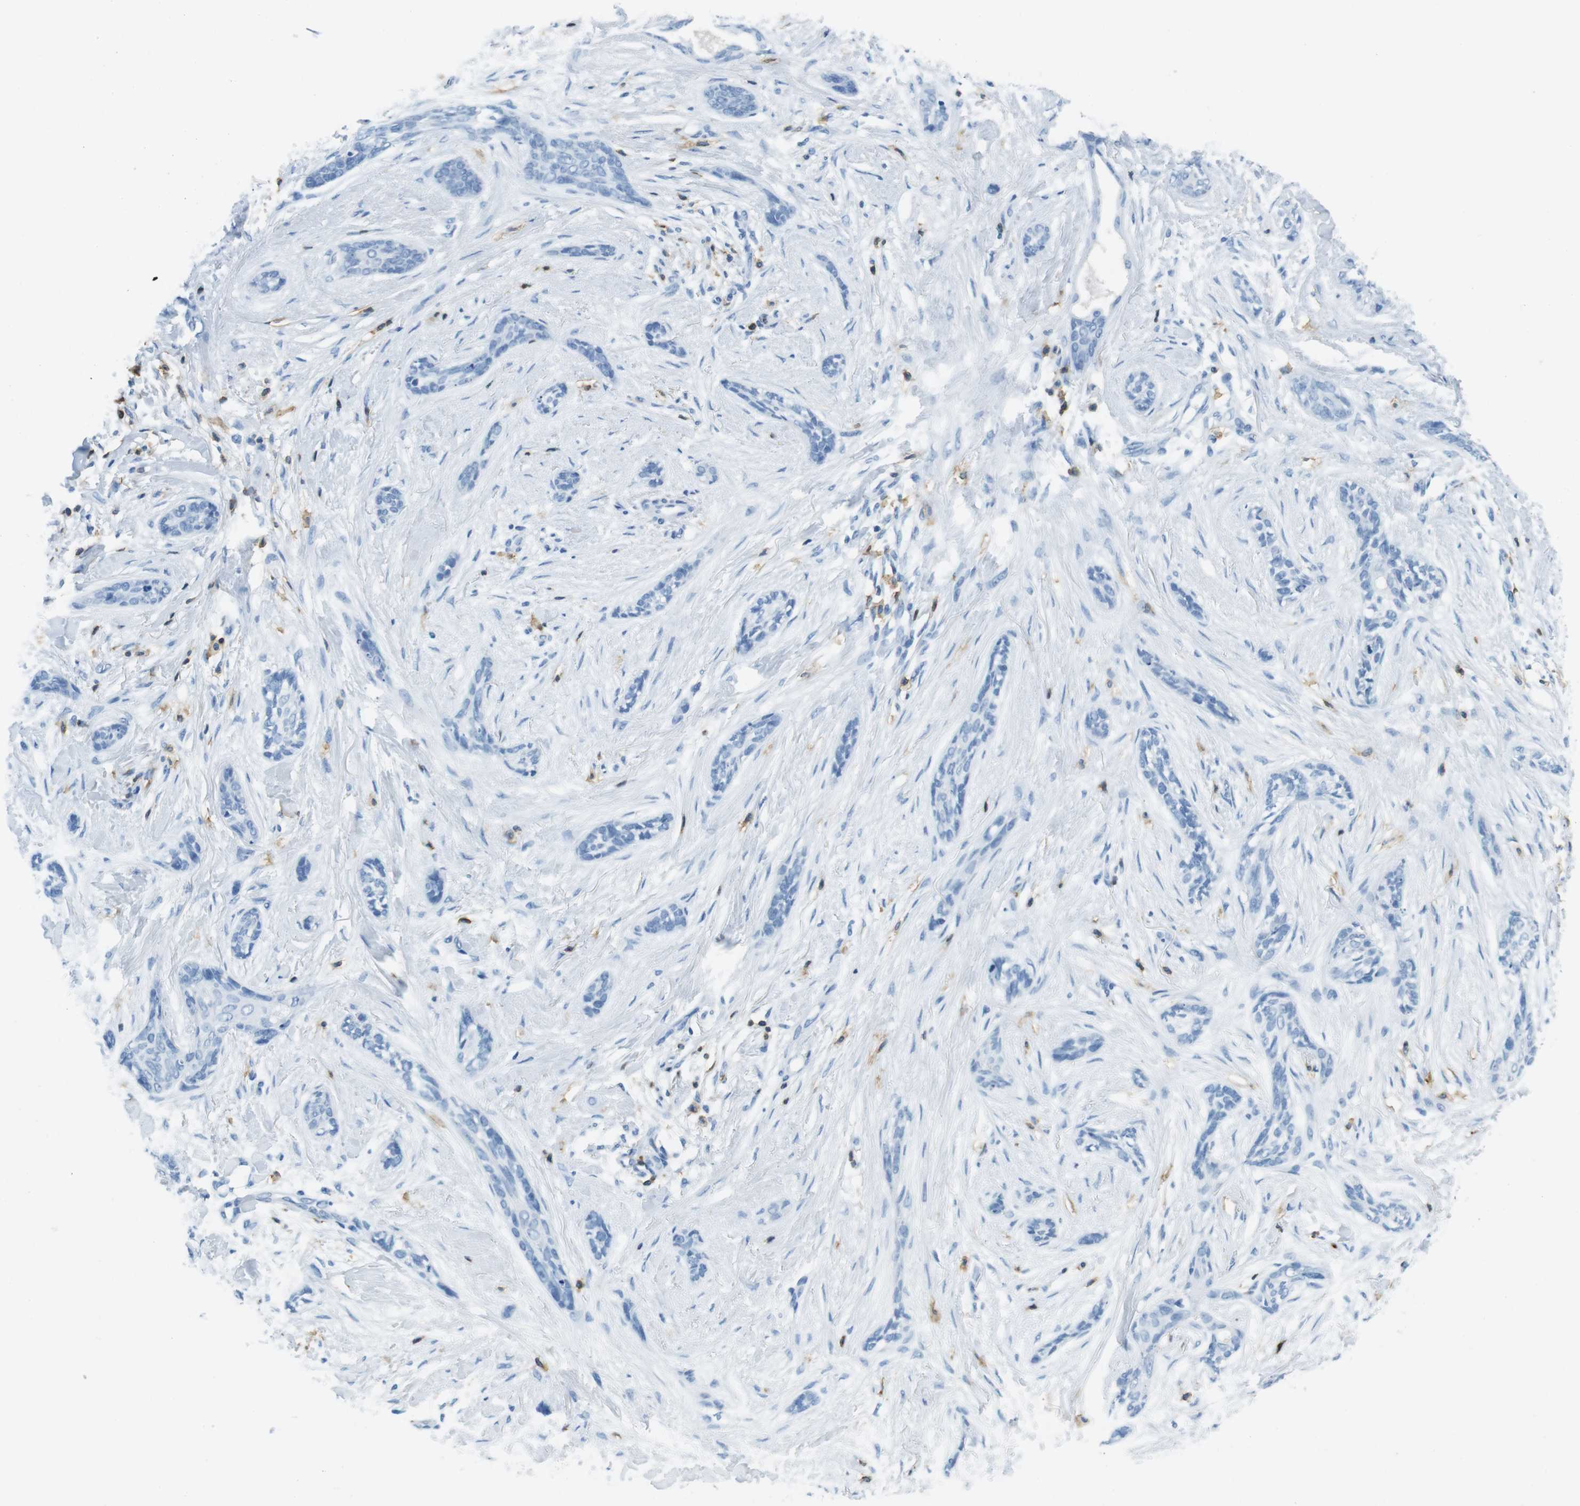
{"staining": {"intensity": "negative", "quantity": "none", "location": "none"}, "tissue": "skin cancer", "cell_type": "Tumor cells", "image_type": "cancer", "snomed": [{"axis": "morphology", "description": "Basal cell carcinoma"}, {"axis": "morphology", "description": "Adnexal tumor, benign"}, {"axis": "topography", "description": "Skin"}], "caption": "Immunohistochemistry (IHC) micrograph of neoplastic tissue: human skin cancer (benign adnexal tumor) stained with DAB demonstrates no significant protein expression in tumor cells.", "gene": "LAT", "patient": {"sex": "female", "age": 42}}